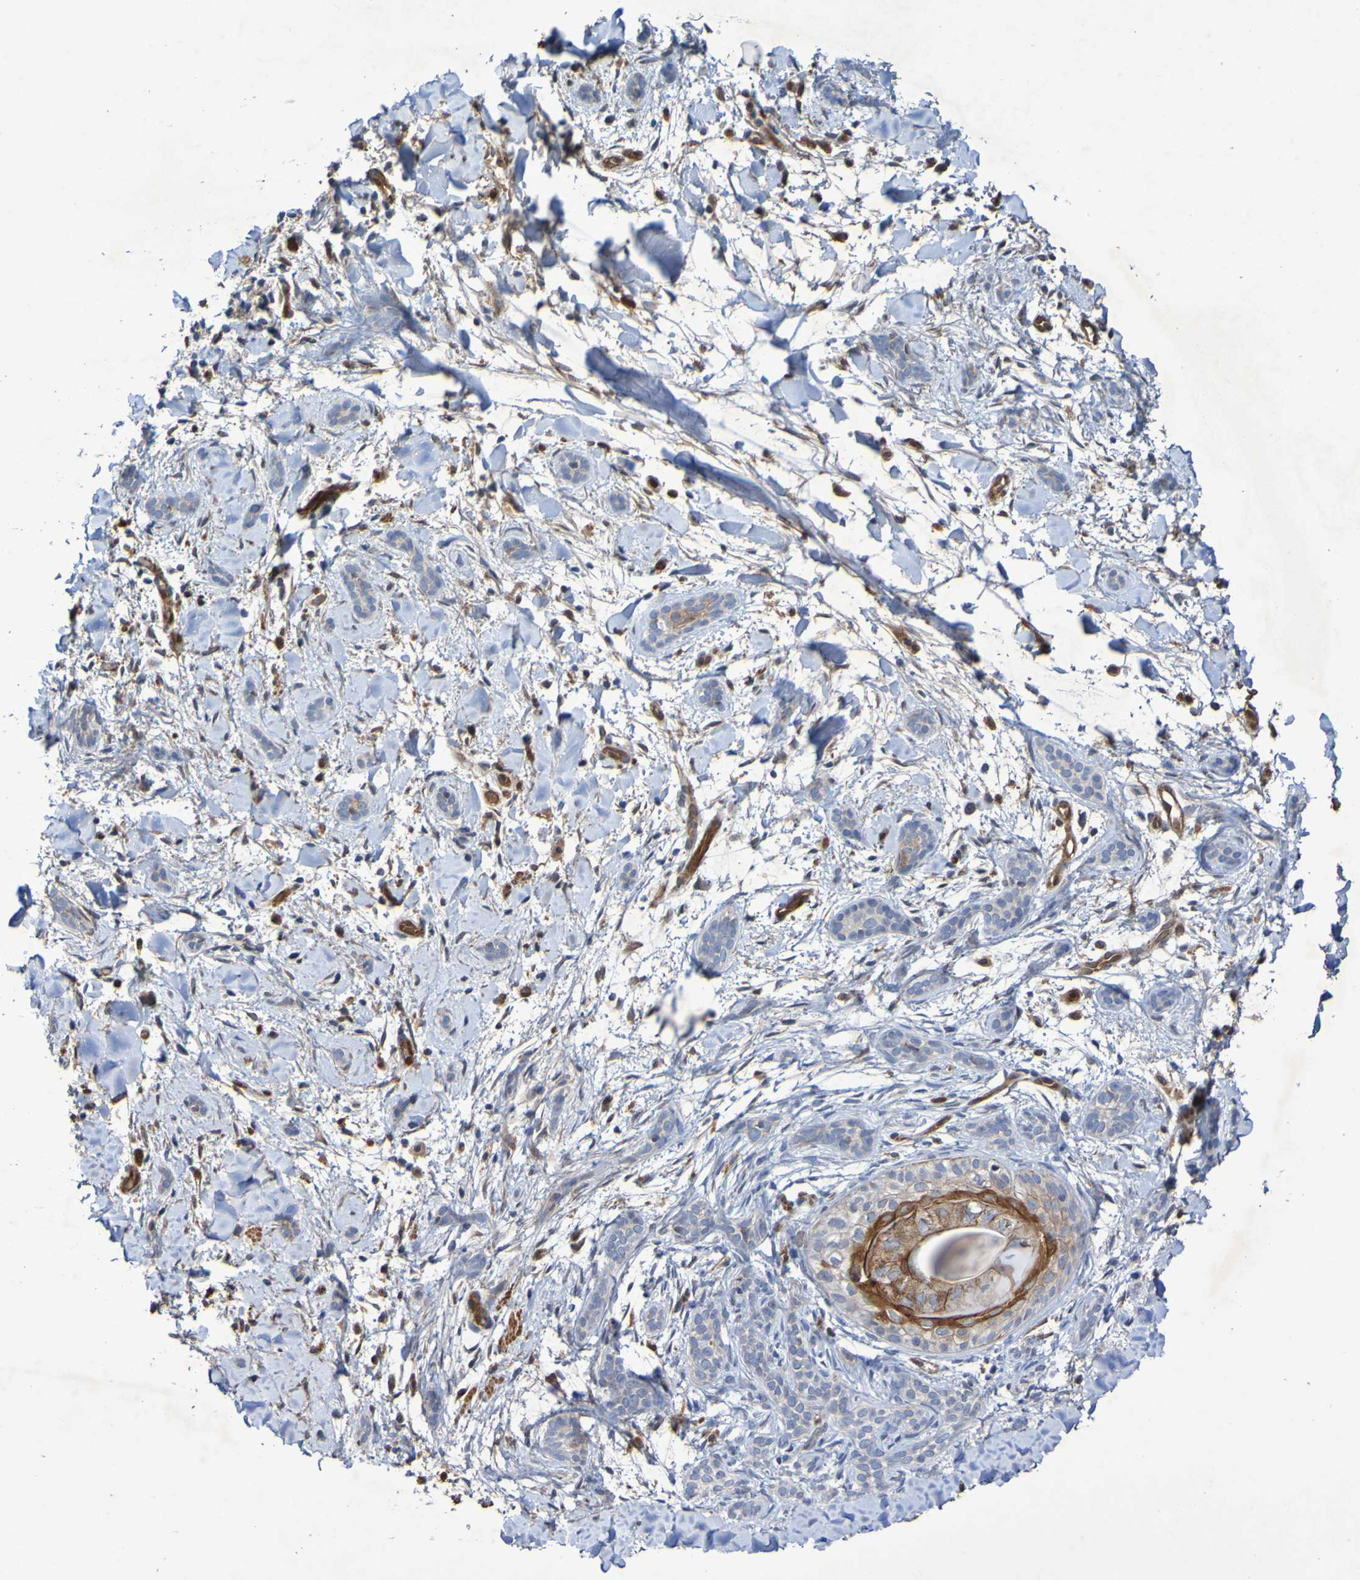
{"staining": {"intensity": "moderate", "quantity": "25%-75%", "location": "cytoplasmic/membranous"}, "tissue": "skin cancer", "cell_type": "Tumor cells", "image_type": "cancer", "snomed": [{"axis": "morphology", "description": "Basal cell carcinoma"}, {"axis": "morphology", "description": "Adnexal tumor, benign"}, {"axis": "topography", "description": "Skin"}], "caption": "Immunohistochemical staining of human skin benign adnexal tumor shows moderate cytoplasmic/membranous protein expression in about 25%-75% of tumor cells.", "gene": "SERPINB6", "patient": {"sex": "female", "age": 42}}